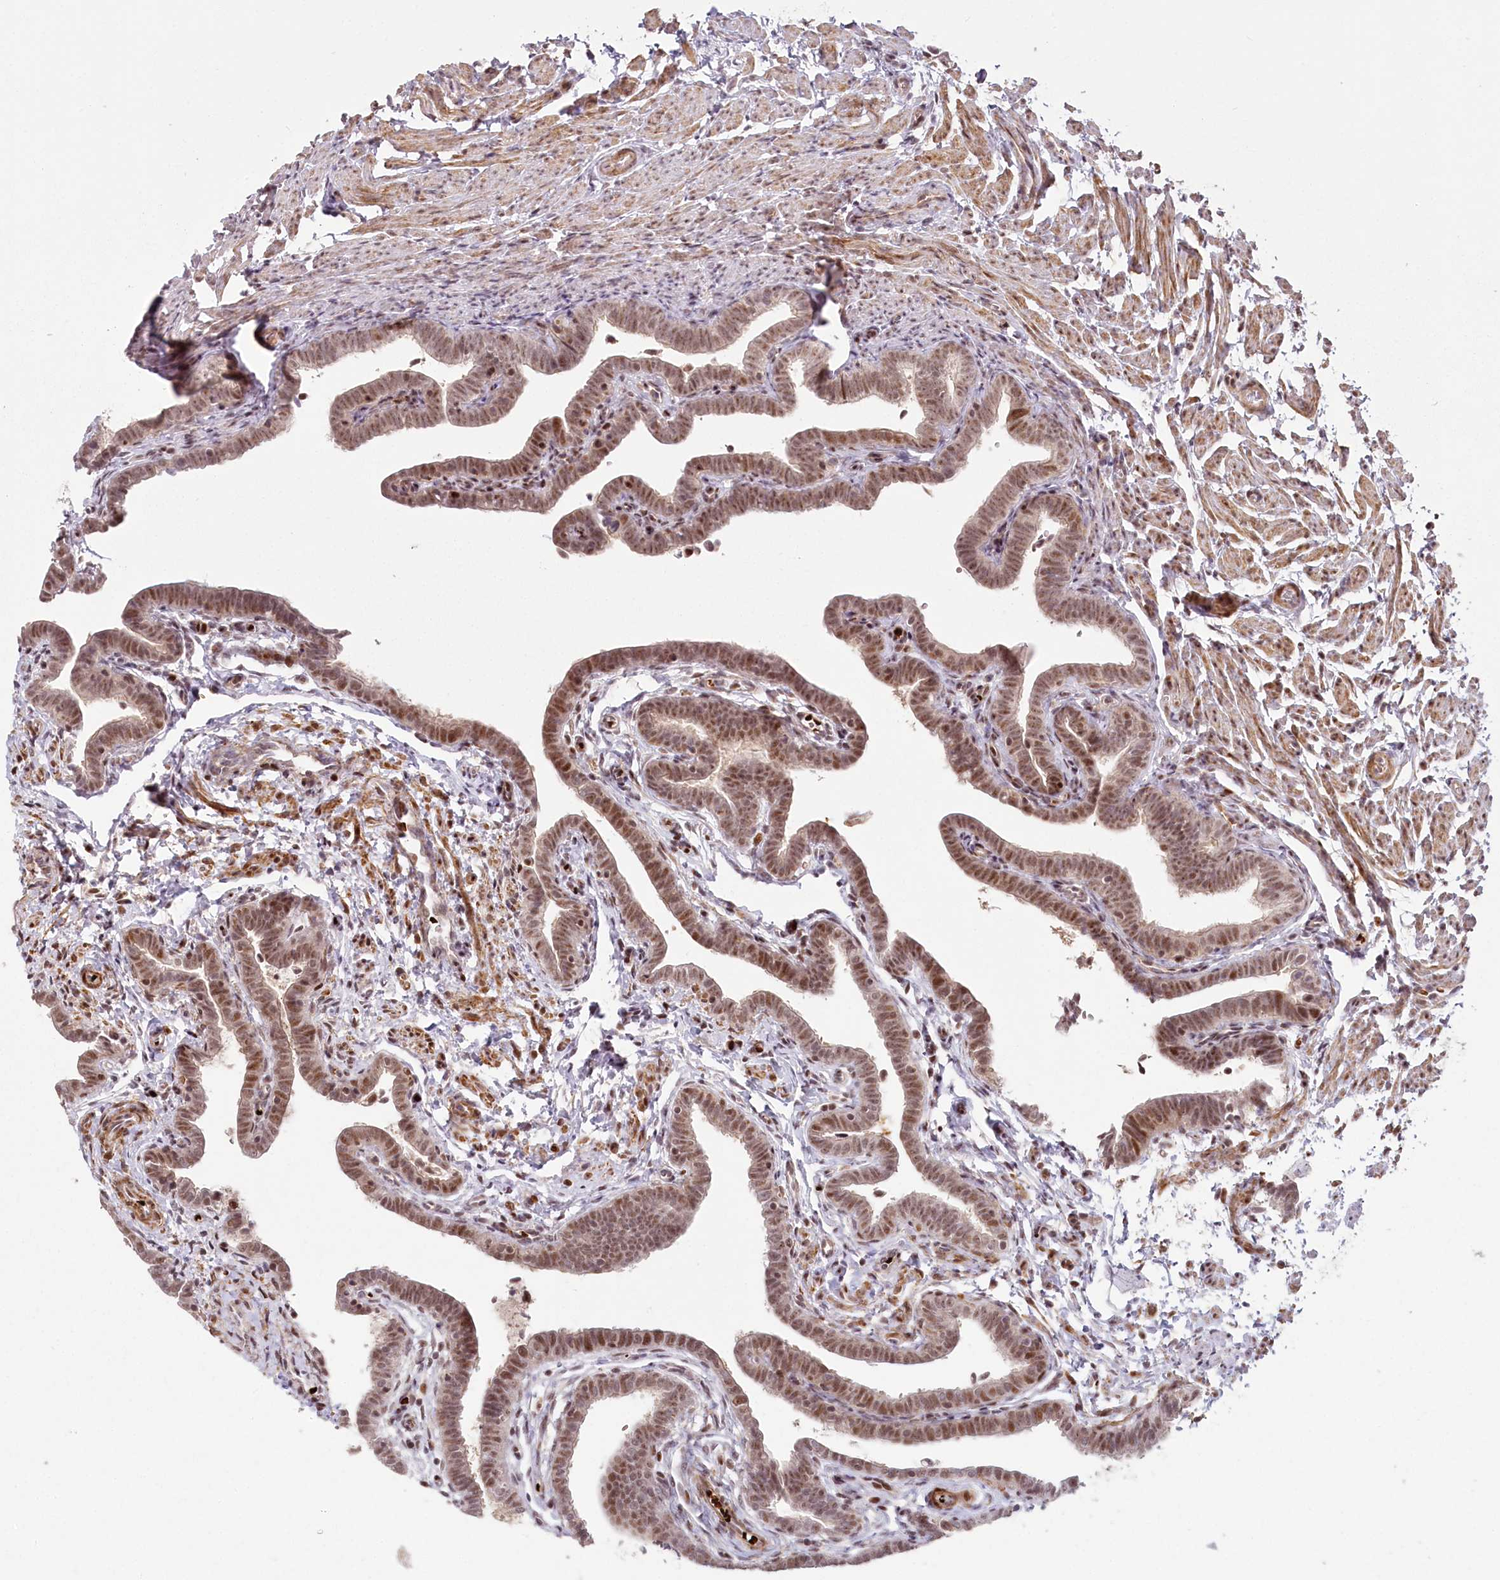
{"staining": {"intensity": "moderate", "quantity": ">75%", "location": "nuclear"}, "tissue": "fallopian tube", "cell_type": "Glandular cells", "image_type": "normal", "snomed": [{"axis": "morphology", "description": "Normal tissue, NOS"}, {"axis": "topography", "description": "Fallopian tube"}], "caption": "This is an image of IHC staining of benign fallopian tube, which shows moderate positivity in the nuclear of glandular cells.", "gene": "FAM204A", "patient": {"sex": "female", "age": 36}}